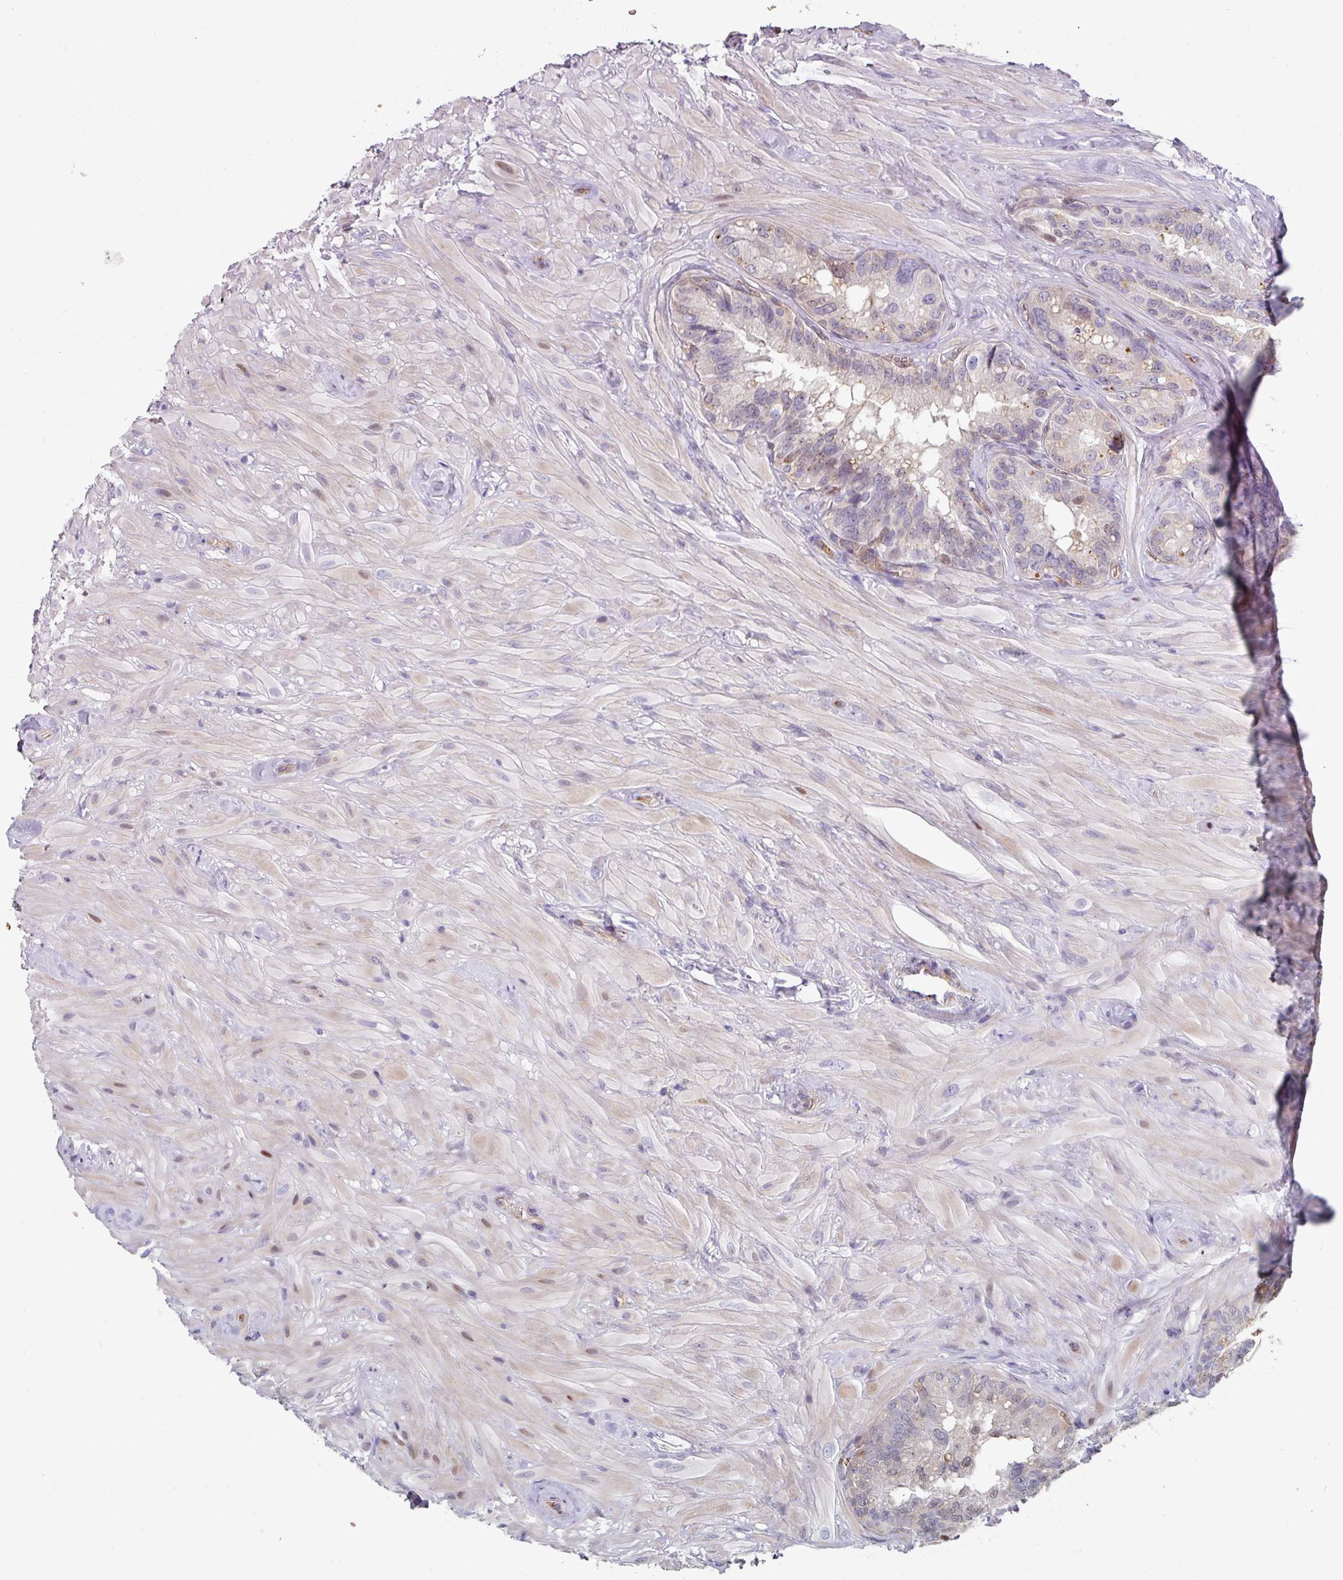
{"staining": {"intensity": "strong", "quantity": "25%-75%", "location": "cytoplasmic/membranous,nuclear"}, "tissue": "seminal vesicle", "cell_type": "Glandular cells", "image_type": "normal", "snomed": [{"axis": "morphology", "description": "Normal tissue, NOS"}, {"axis": "topography", "description": "Seminal veicle"}], "caption": "DAB immunohistochemical staining of unremarkable human seminal vesicle displays strong cytoplasmic/membranous,nuclear protein expression in approximately 25%-75% of glandular cells. (DAB (3,3'-diaminobenzidine) IHC, brown staining for protein, blue staining for nuclei).", "gene": "ANO9", "patient": {"sex": "male", "age": 60}}